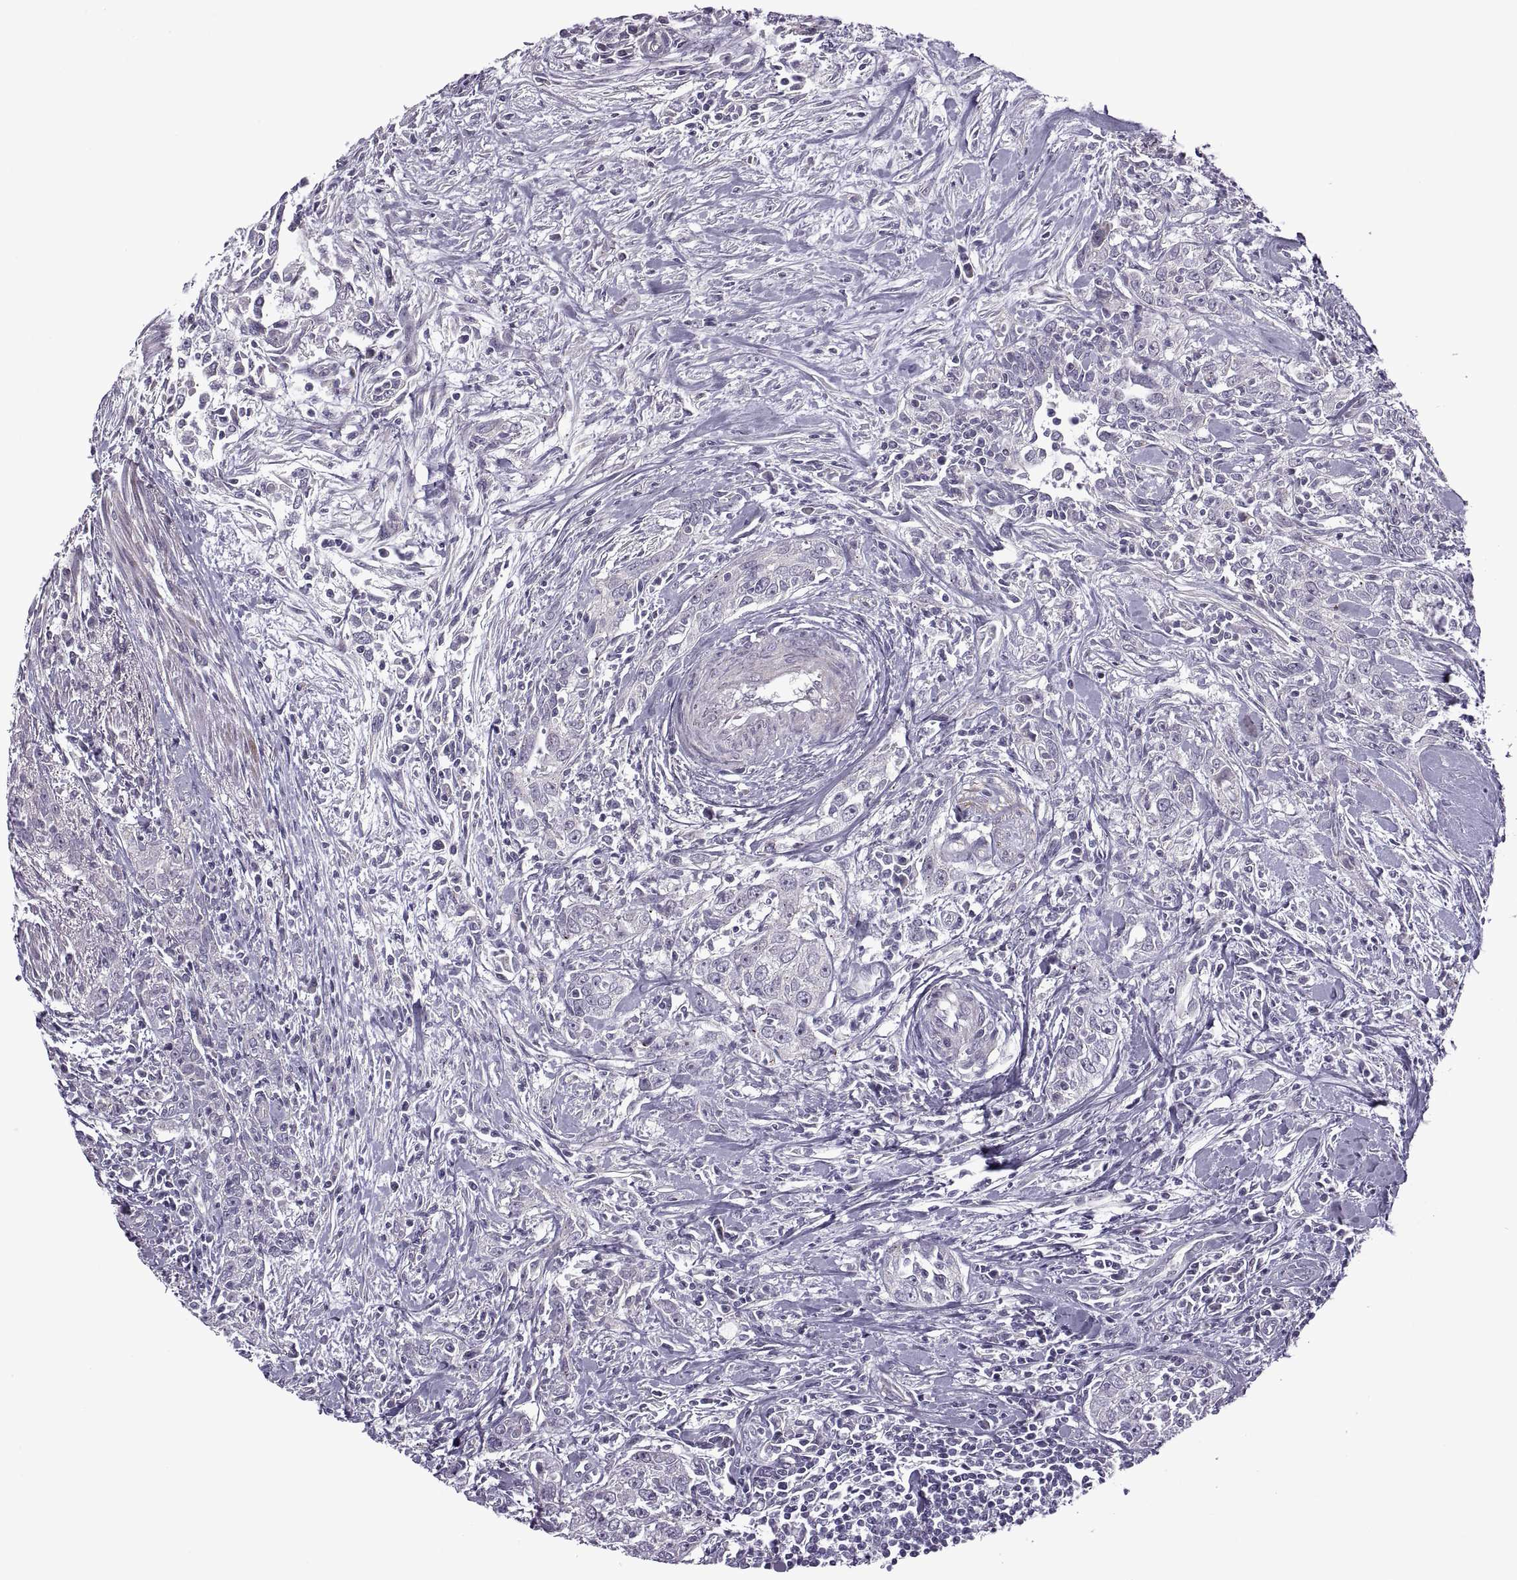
{"staining": {"intensity": "negative", "quantity": "none", "location": "none"}, "tissue": "urothelial cancer", "cell_type": "Tumor cells", "image_type": "cancer", "snomed": [{"axis": "morphology", "description": "Urothelial carcinoma, High grade"}, {"axis": "topography", "description": "Urinary bladder"}], "caption": "This is a image of immunohistochemistry (IHC) staining of high-grade urothelial carcinoma, which shows no staining in tumor cells.", "gene": "RIPK4", "patient": {"sex": "male", "age": 83}}